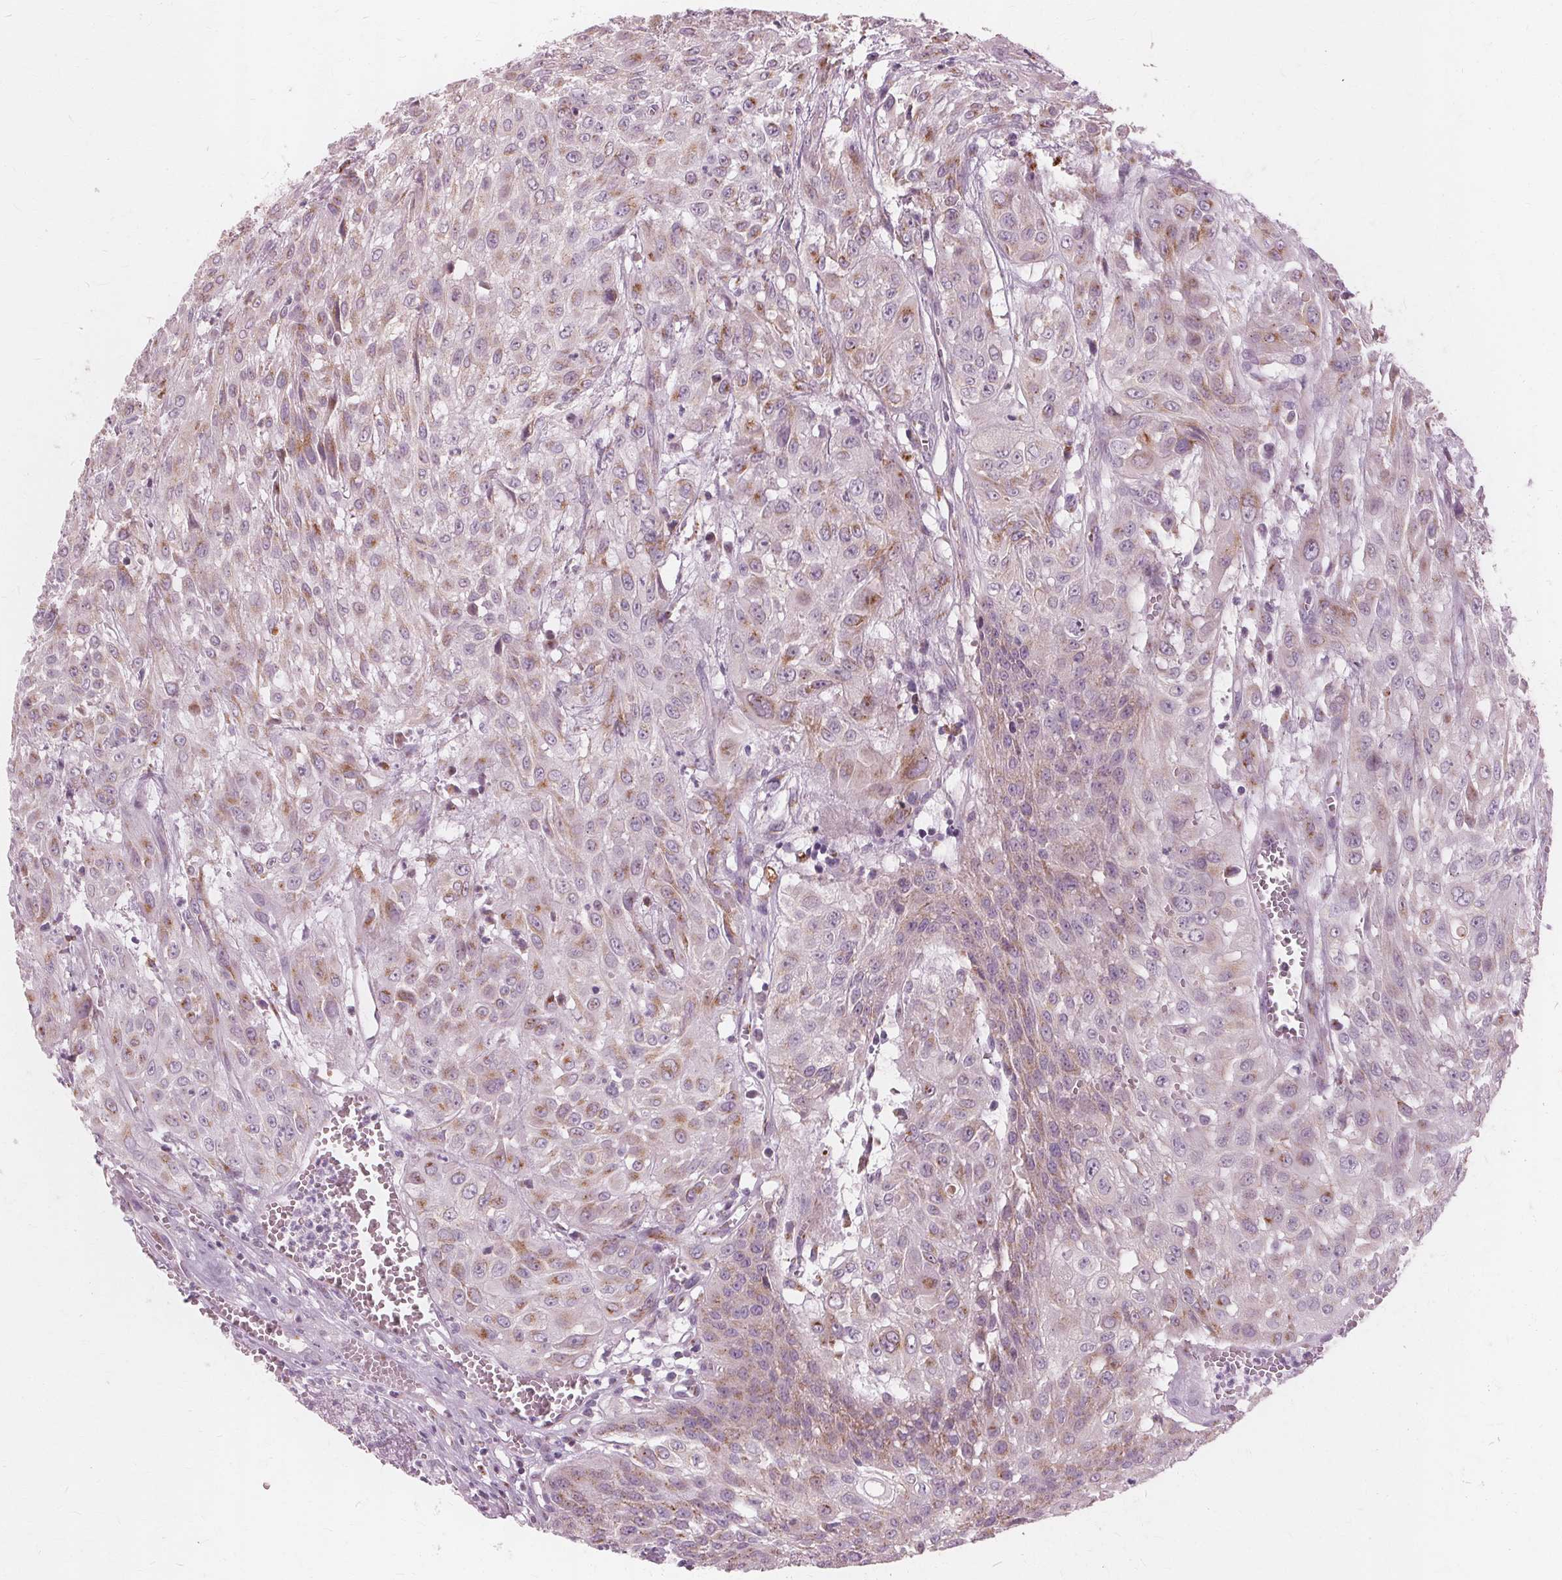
{"staining": {"intensity": "weak", "quantity": "25%-75%", "location": "cytoplasmic/membranous"}, "tissue": "urothelial cancer", "cell_type": "Tumor cells", "image_type": "cancer", "snomed": [{"axis": "morphology", "description": "Urothelial carcinoma, High grade"}, {"axis": "topography", "description": "Urinary bladder"}], "caption": "A photomicrograph showing weak cytoplasmic/membranous staining in approximately 25%-75% of tumor cells in urothelial cancer, as visualized by brown immunohistochemical staining.", "gene": "DNASE2", "patient": {"sex": "male", "age": 57}}